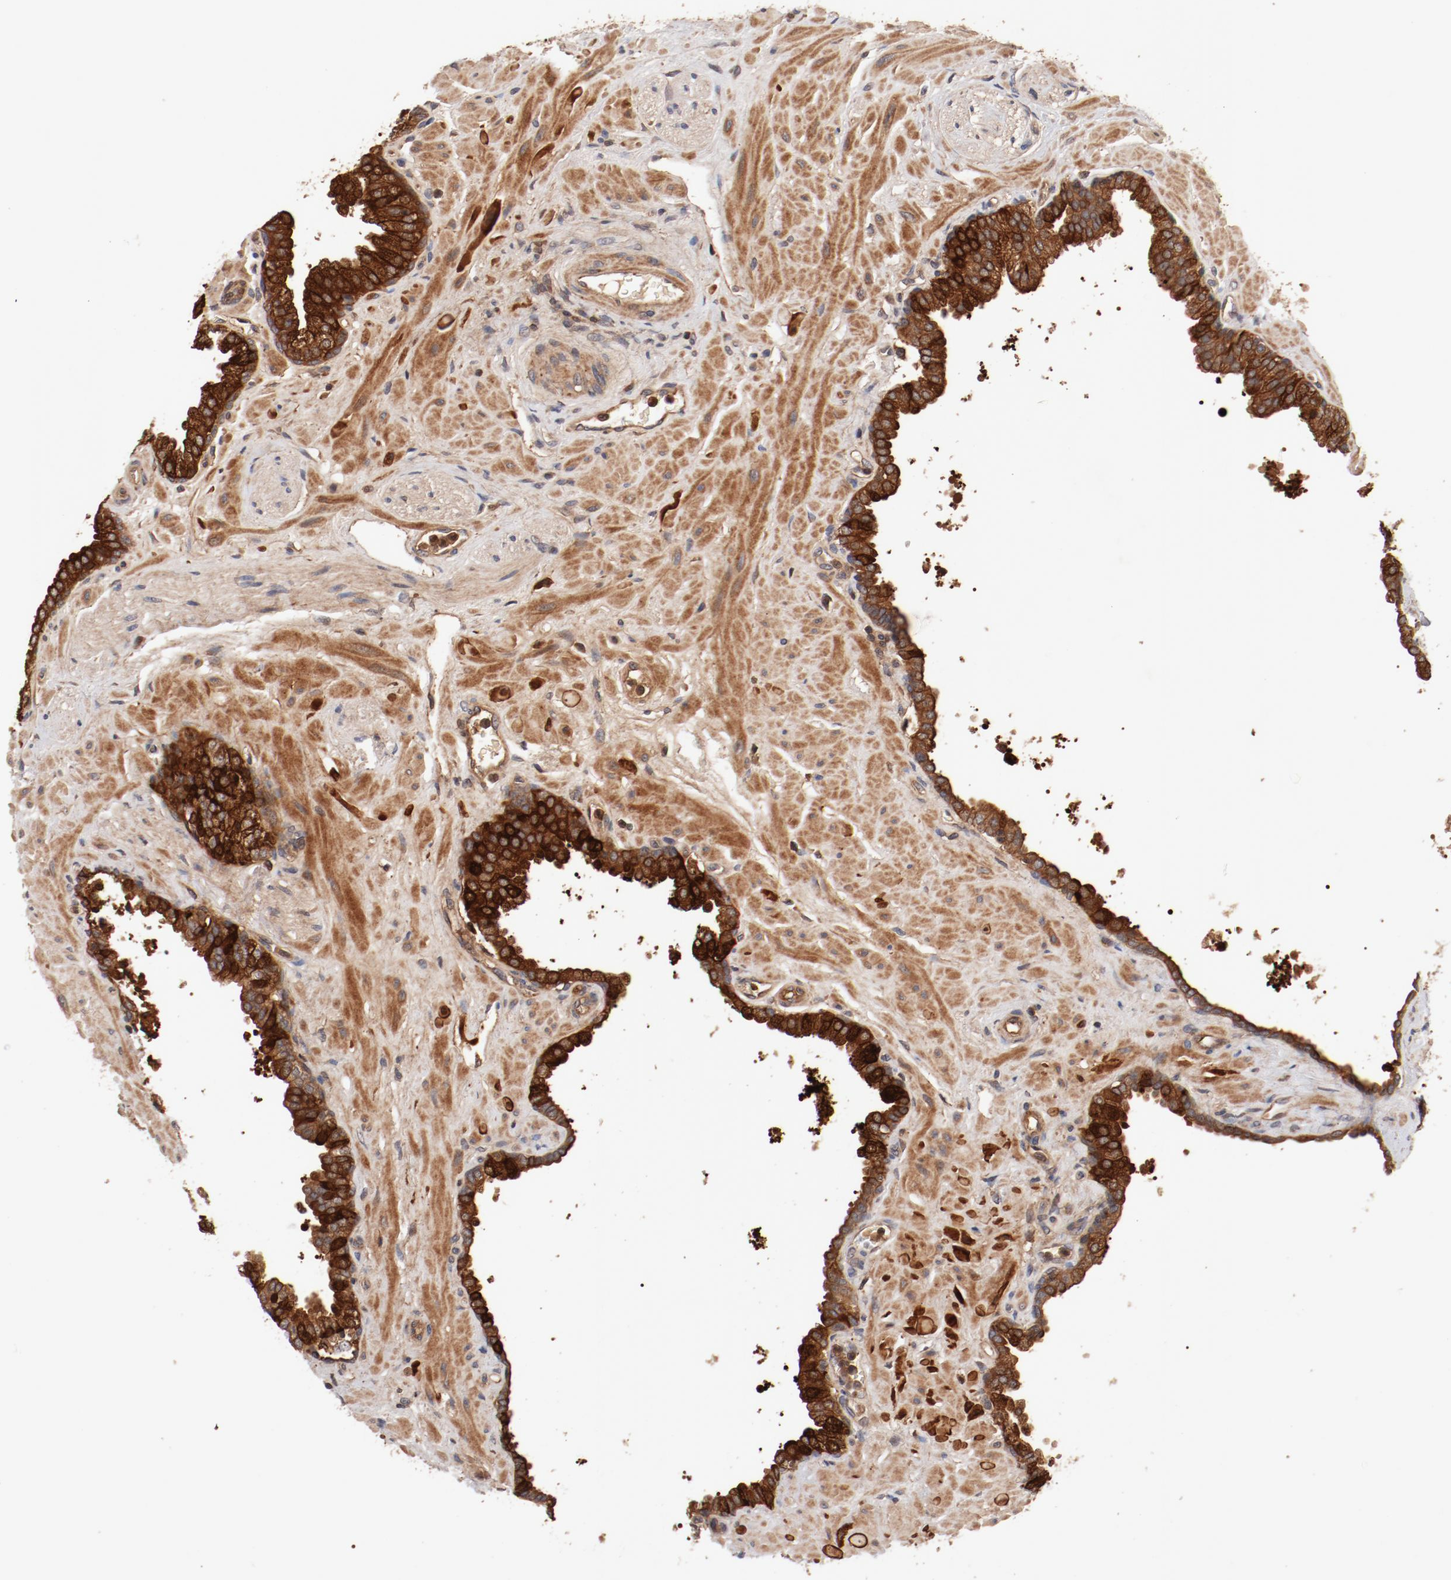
{"staining": {"intensity": "strong", "quantity": ">75%", "location": "cytoplasmic/membranous"}, "tissue": "prostate", "cell_type": "Glandular cells", "image_type": "normal", "snomed": [{"axis": "morphology", "description": "Normal tissue, NOS"}, {"axis": "topography", "description": "Prostate"}], "caption": "Strong cytoplasmic/membranous protein staining is identified in about >75% of glandular cells in prostate. Ihc stains the protein in brown and the nuclei are stained blue.", "gene": "GUF1", "patient": {"sex": "male", "age": 60}}